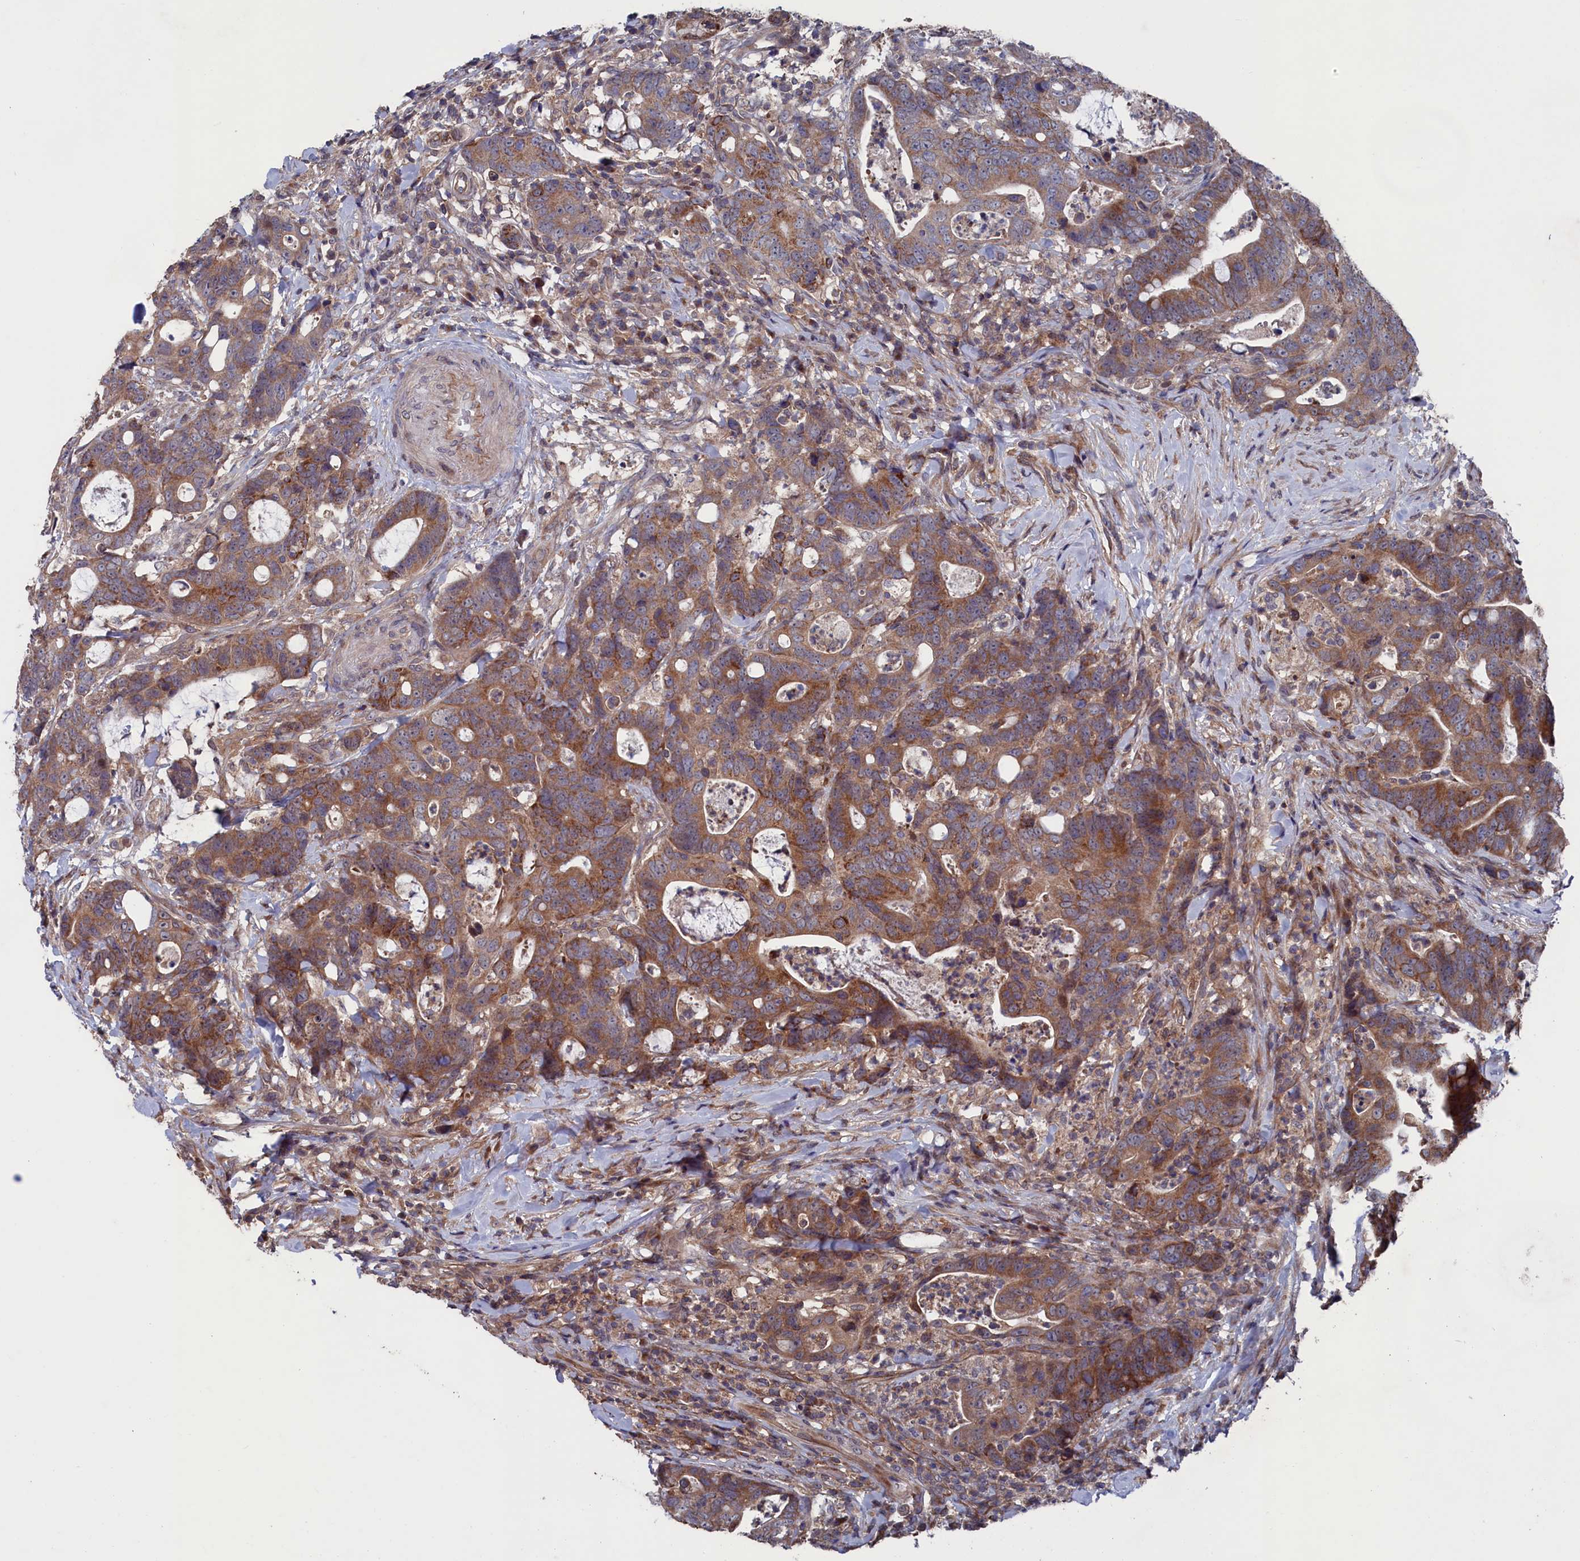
{"staining": {"intensity": "strong", "quantity": ">75%", "location": "cytoplasmic/membranous"}, "tissue": "colorectal cancer", "cell_type": "Tumor cells", "image_type": "cancer", "snomed": [{"axis": "morphology", "description": "Adenocarcinoma, NOS"}, {"axis": "topography", "description": "Colon"}], "caption": "Colorectal cancer stained for a protein displays strong cytoplasmic/membranous positivity in tumor cells.", "gene": "SPATA13", "patient": {"sex": "female", "age": 82}}